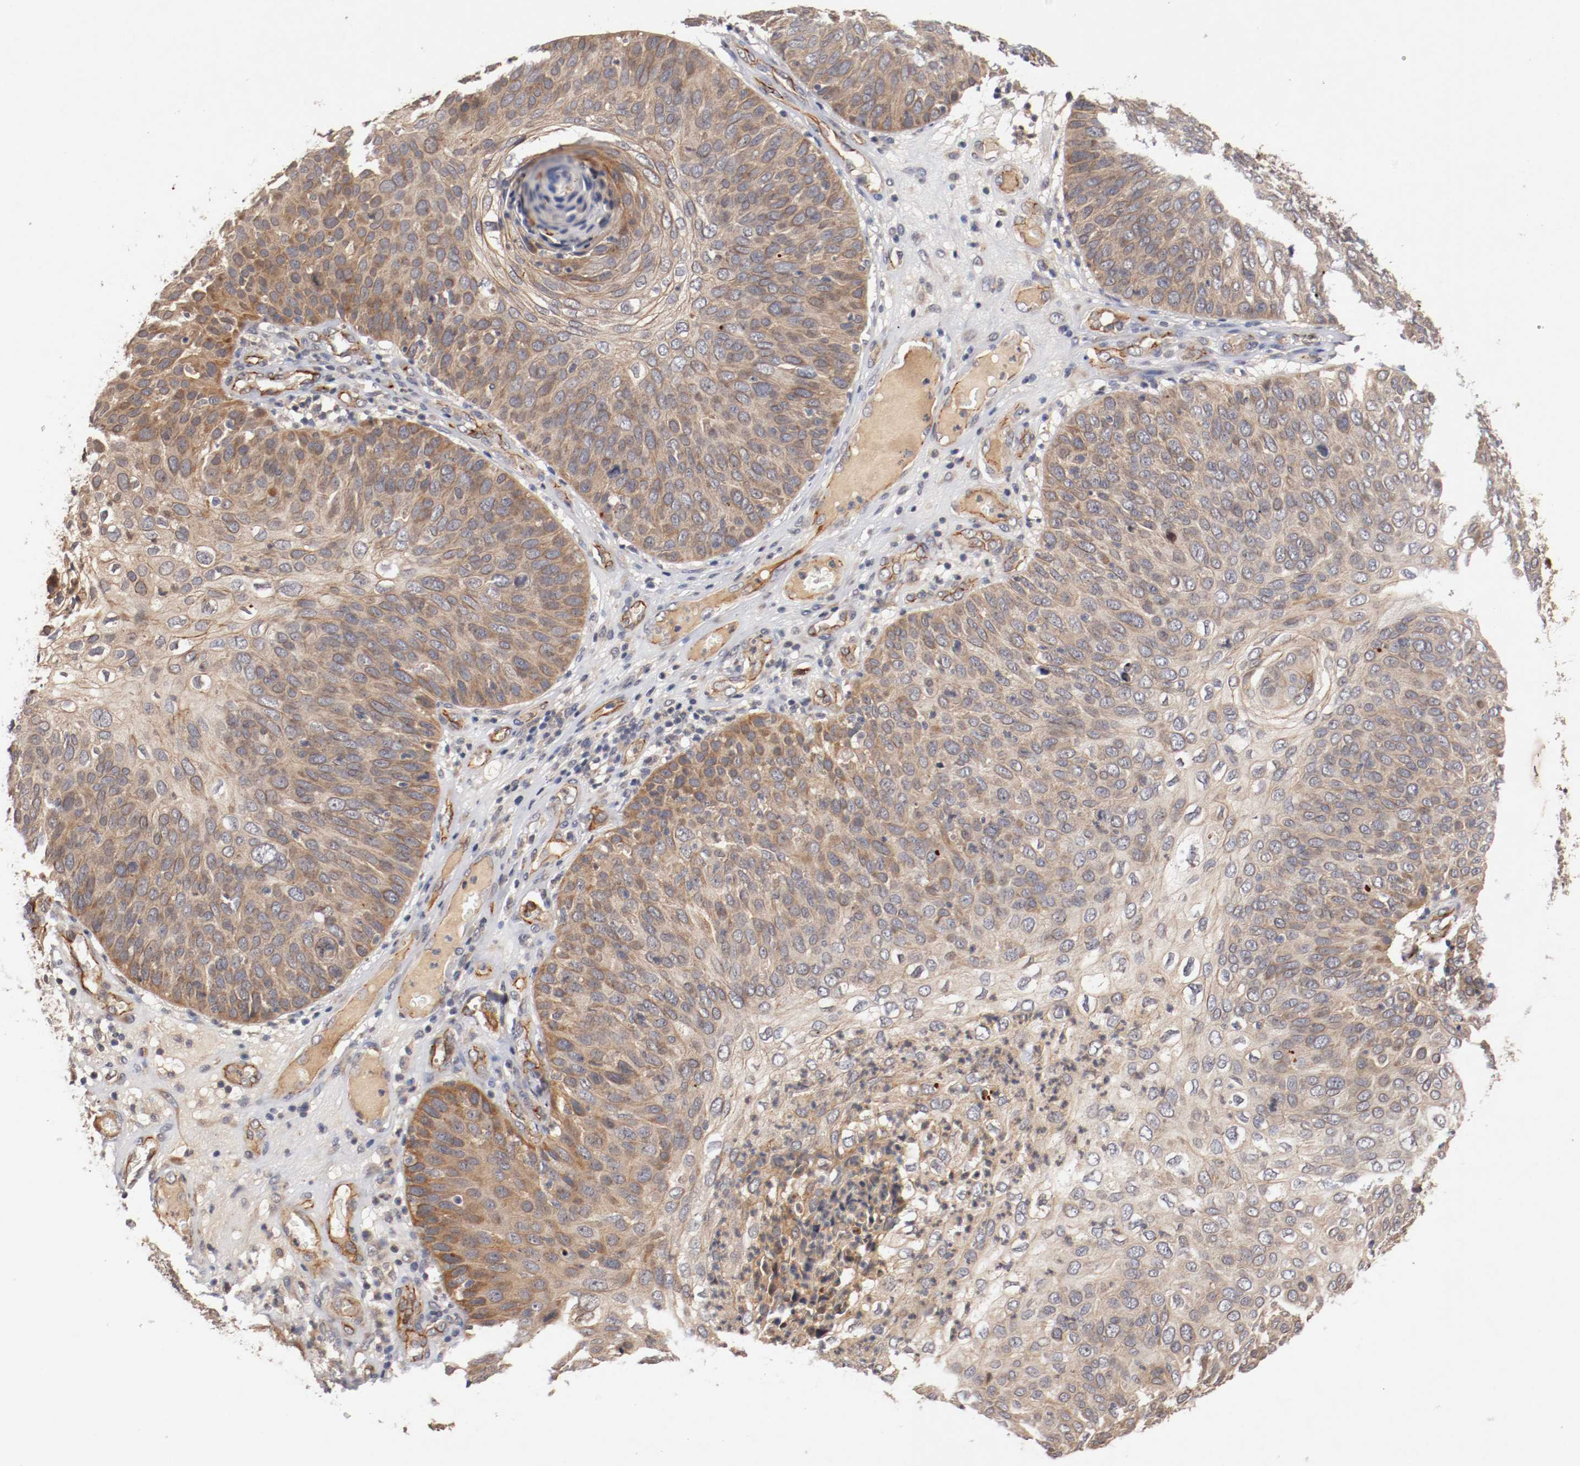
{"staining": {"intensity": "weak", "quantity": ">75%", "location": "cytoplasmic/membranous"}, "tissue": "skin cancer", "cell_type": "Tumor cells", "image_type": "cancer", "snomed": [{"axis": "morphology", "description": "Squamous cell carcinoma, NOS"}, {"axis": "topography", "description": "Skin"}], "caption": "Tumor cells display low levels of weak cytoplasmic/membranous staining in approximately >75% of cells in human skin cancer.", "gene": "TYK2", "patient": {"sex": "male", "age": 87}}